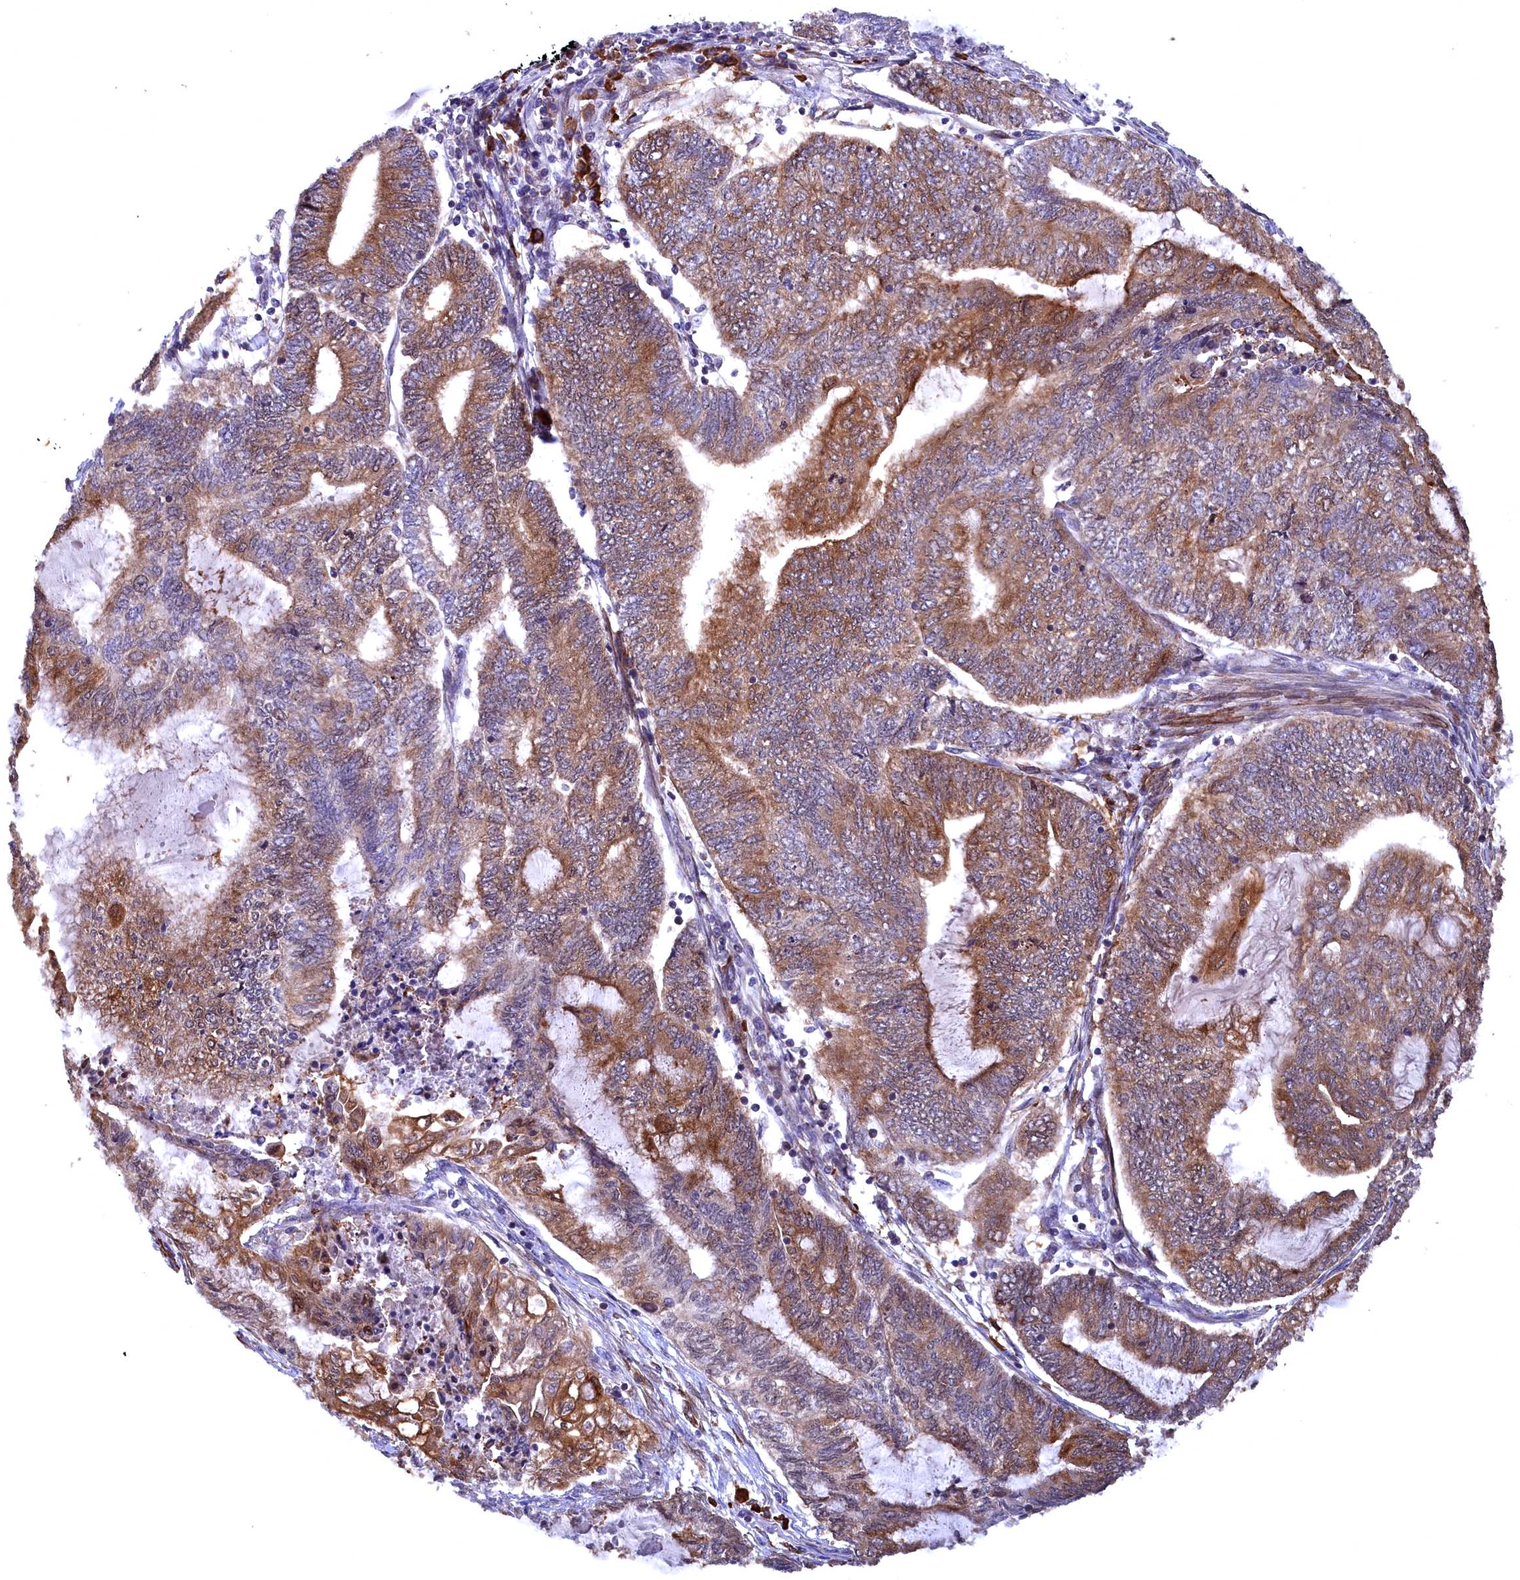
{"staining": {"intensity": "moderate", "quantity": ">75%", "location": "cytoplasmic/membranous"}, "tissue": "endometrial cancer", "cell_type": "Tumor cells", "image_type": "cancer", "snomed": [{"axis": "morphology", "description": "Adenocarcinoma, NOS"}, {"axis": "topography", "description": "Uterus"}, {"axis": "topography", "description": "Endometrium"}], "caption": "Immunohistochemical staining of human endometrial cancer (adenocarcinoma) exhibits medium levels of moderate cytoplasmic/membranous expression in approximately >75% of tumor cells.", "gene": "JPT2", "patient": {"sex": "female", "age": 70}}